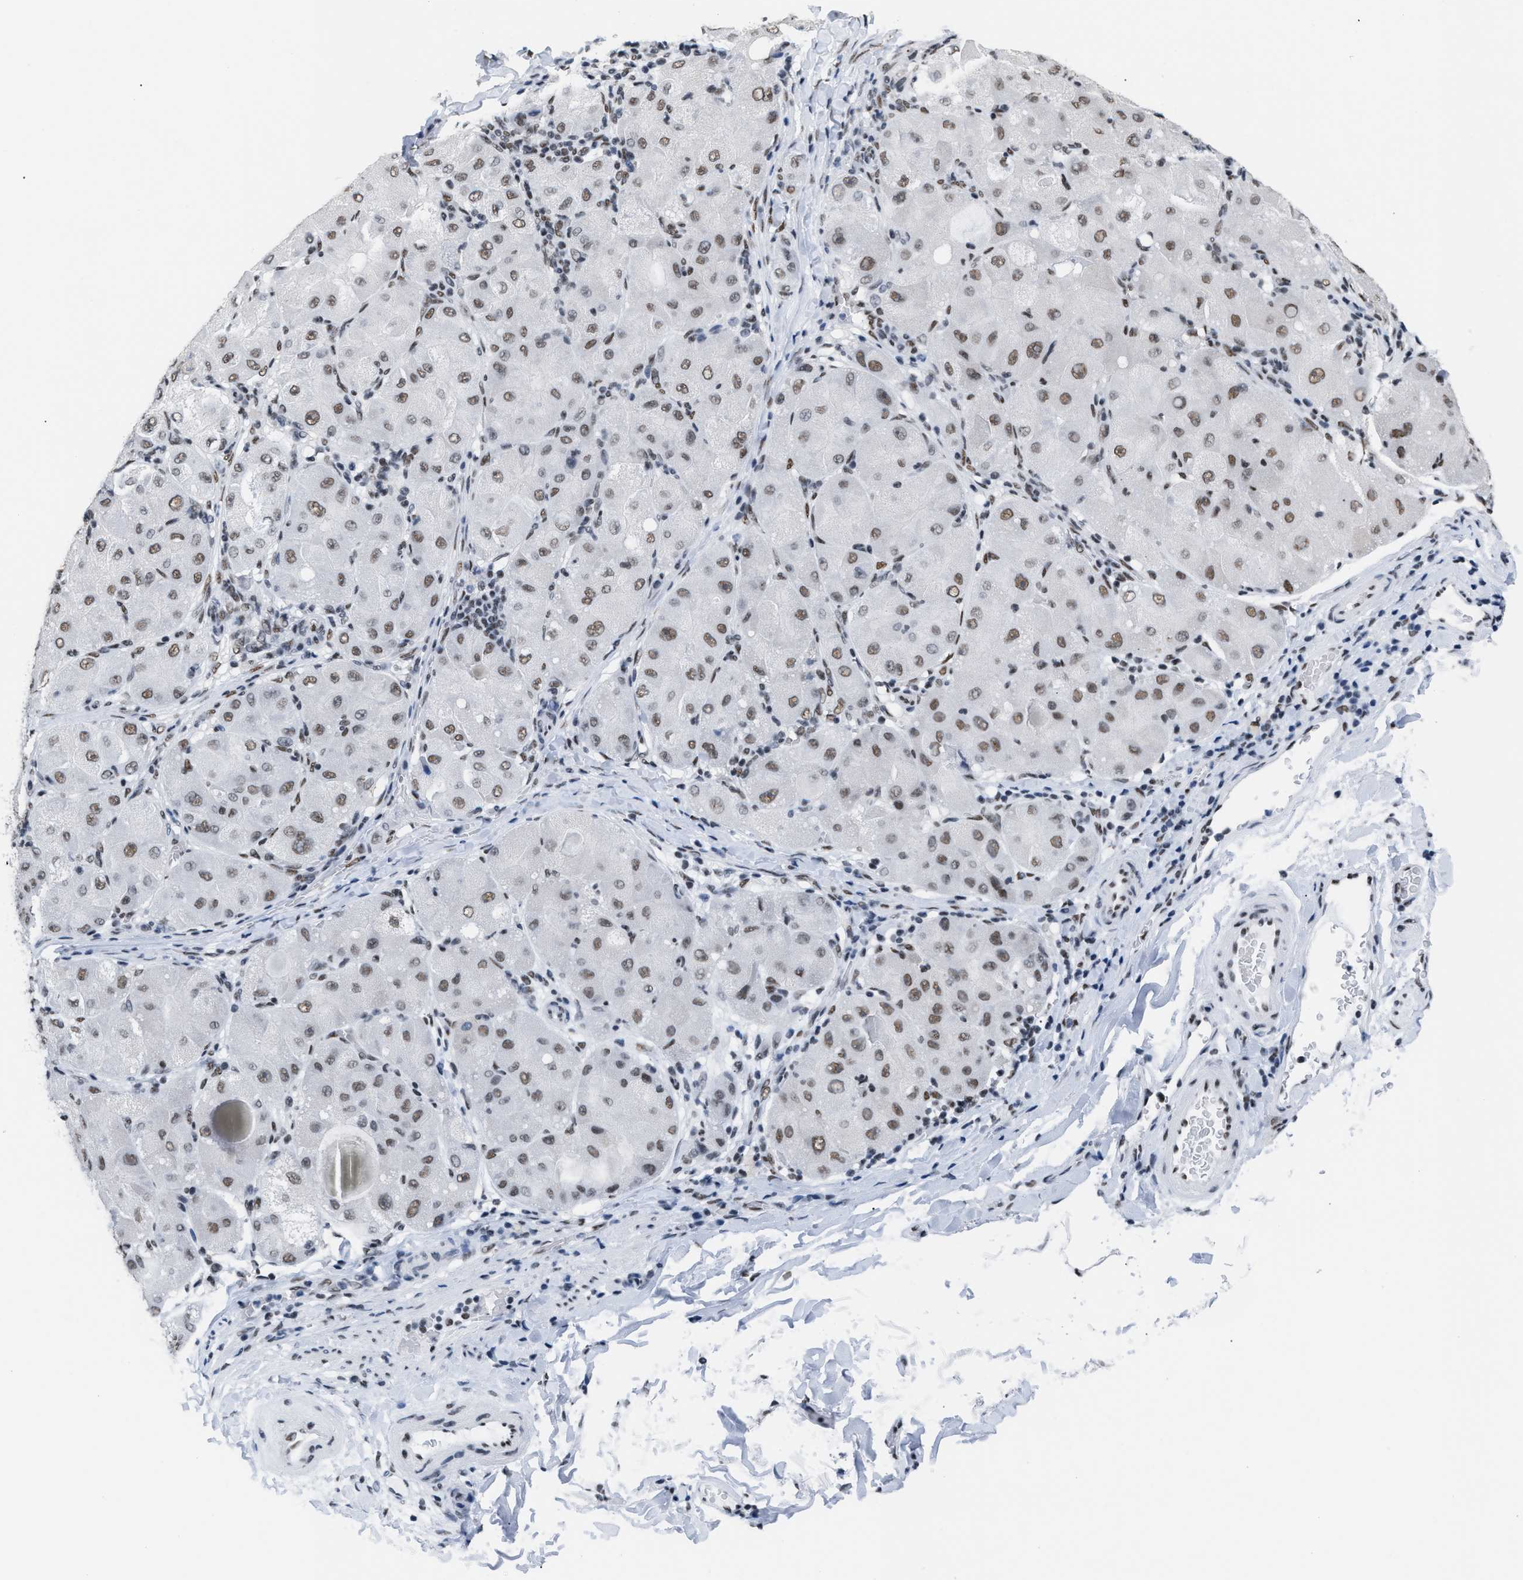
{"staining": {"intensity": "weak", "quantity": ">75%", "location": "nuclear"}, "tissue": "liver cancer", "cell_type": "Tumor cells", "image_type": "cancer", "snomed": [{"axis": "morphology", "description": "Carcinoma, Hepatocellular, NOS"}, {"axis": "topography", "description": "Liver"}], "caption": "Weak nuclear positivity for a protein is seen in approximately >75% of tumor cells of liver cancer (hepatocellular carcinoma) using immunohistochemistry.", "gene": "CCAR2", "patient": {"sex": "male", "age": 80}}